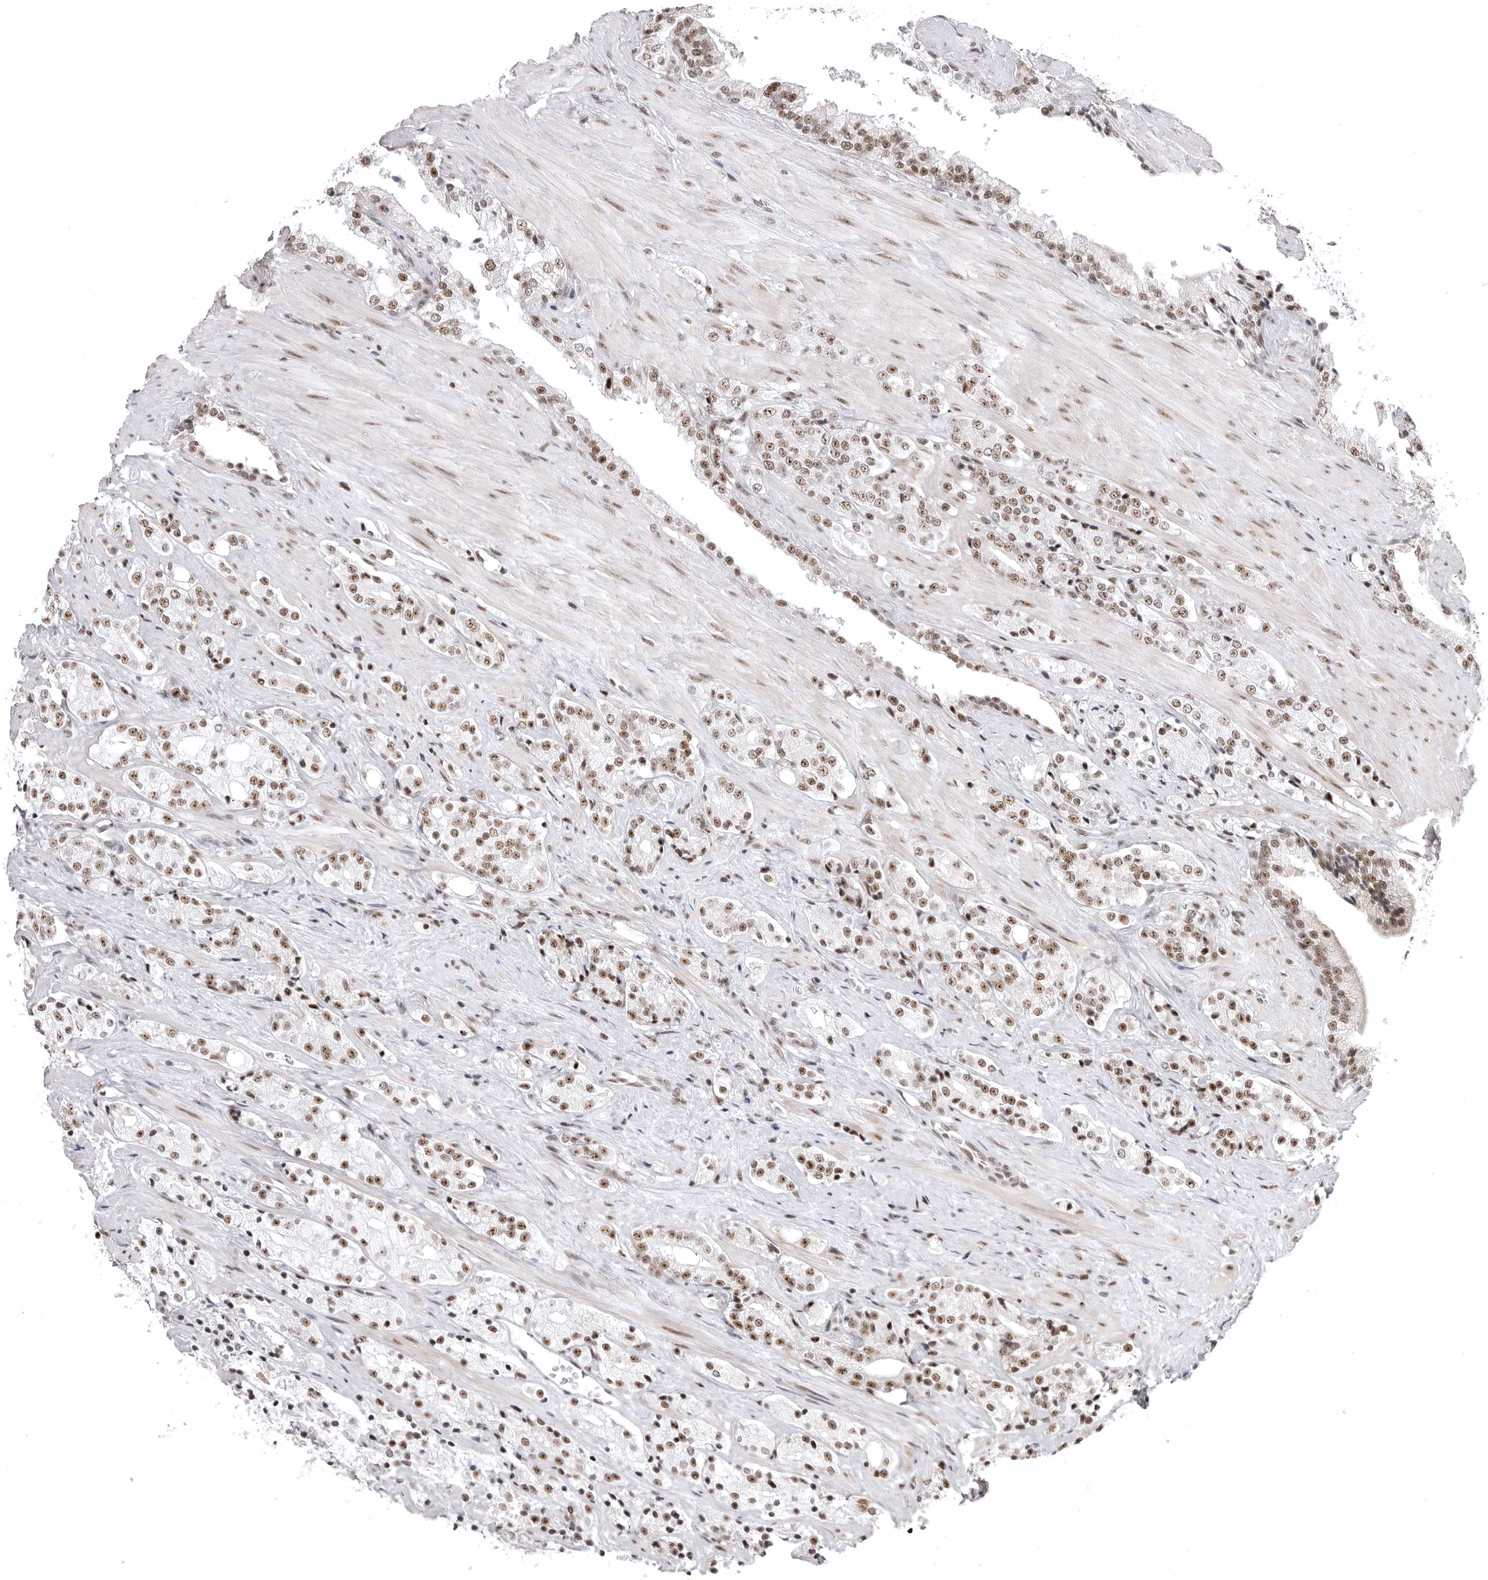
{"staining": {"intensity": "moderate", "quantity": ">75%", "location": "nuclear"}, "tissue": "prostate cancer", "cell_type": "Tumor cells", "image_type": "cancer", "snomed": [{"axis": "morphology", "description": "Adenocarcinoma, High grade"}, {"axis": "topography", "description": "Prostate"}], "caption": "About >75% of tumor cells in human prostate high-grade adenocarcinoma reveal moderate nuclear protein expression as visualized by brown immunohistochemical staining.", "gene": "WRAP53", "patient": {"sex": "male", "age": 71}}